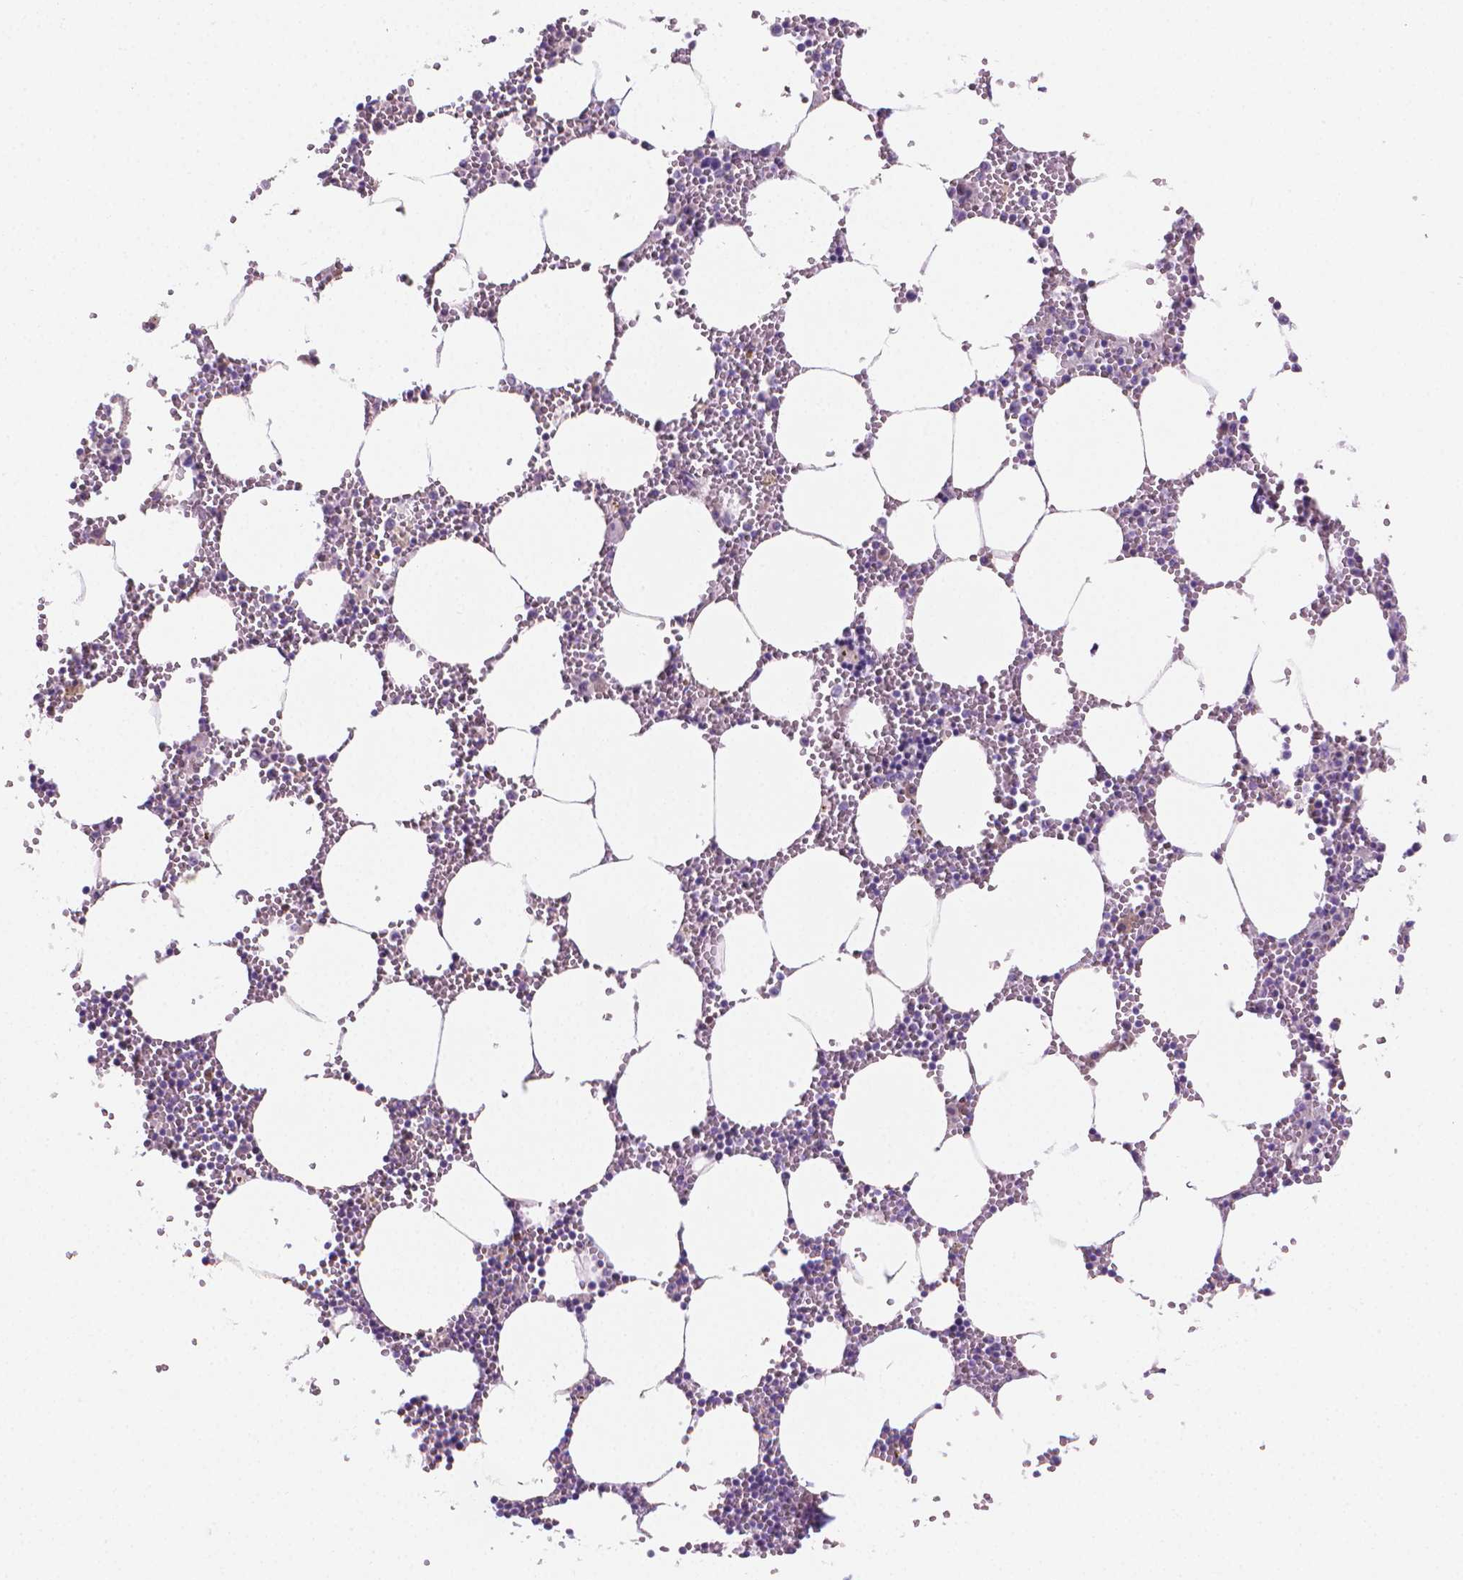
{"staining": {"intensity": "negative", "quantity": "none", "location": "none"}, "tissue": "bone marrow", "cell_type": "Hematopoietic cells", "image_type": "normal", "snomed": [{"axis": "morphology", "description": "Normal tissue, NOS"}, {"axis": "topography", "description": "Bone marrow"}], "caption": "Immunohistochemistry (IHC) of unremarkable human bone marrow reveals no positivity in hematopoietic cells. Nuclei are stained in blue.", "gene": "GSDMA", "patient": {"sex": "male", "age": 54}}